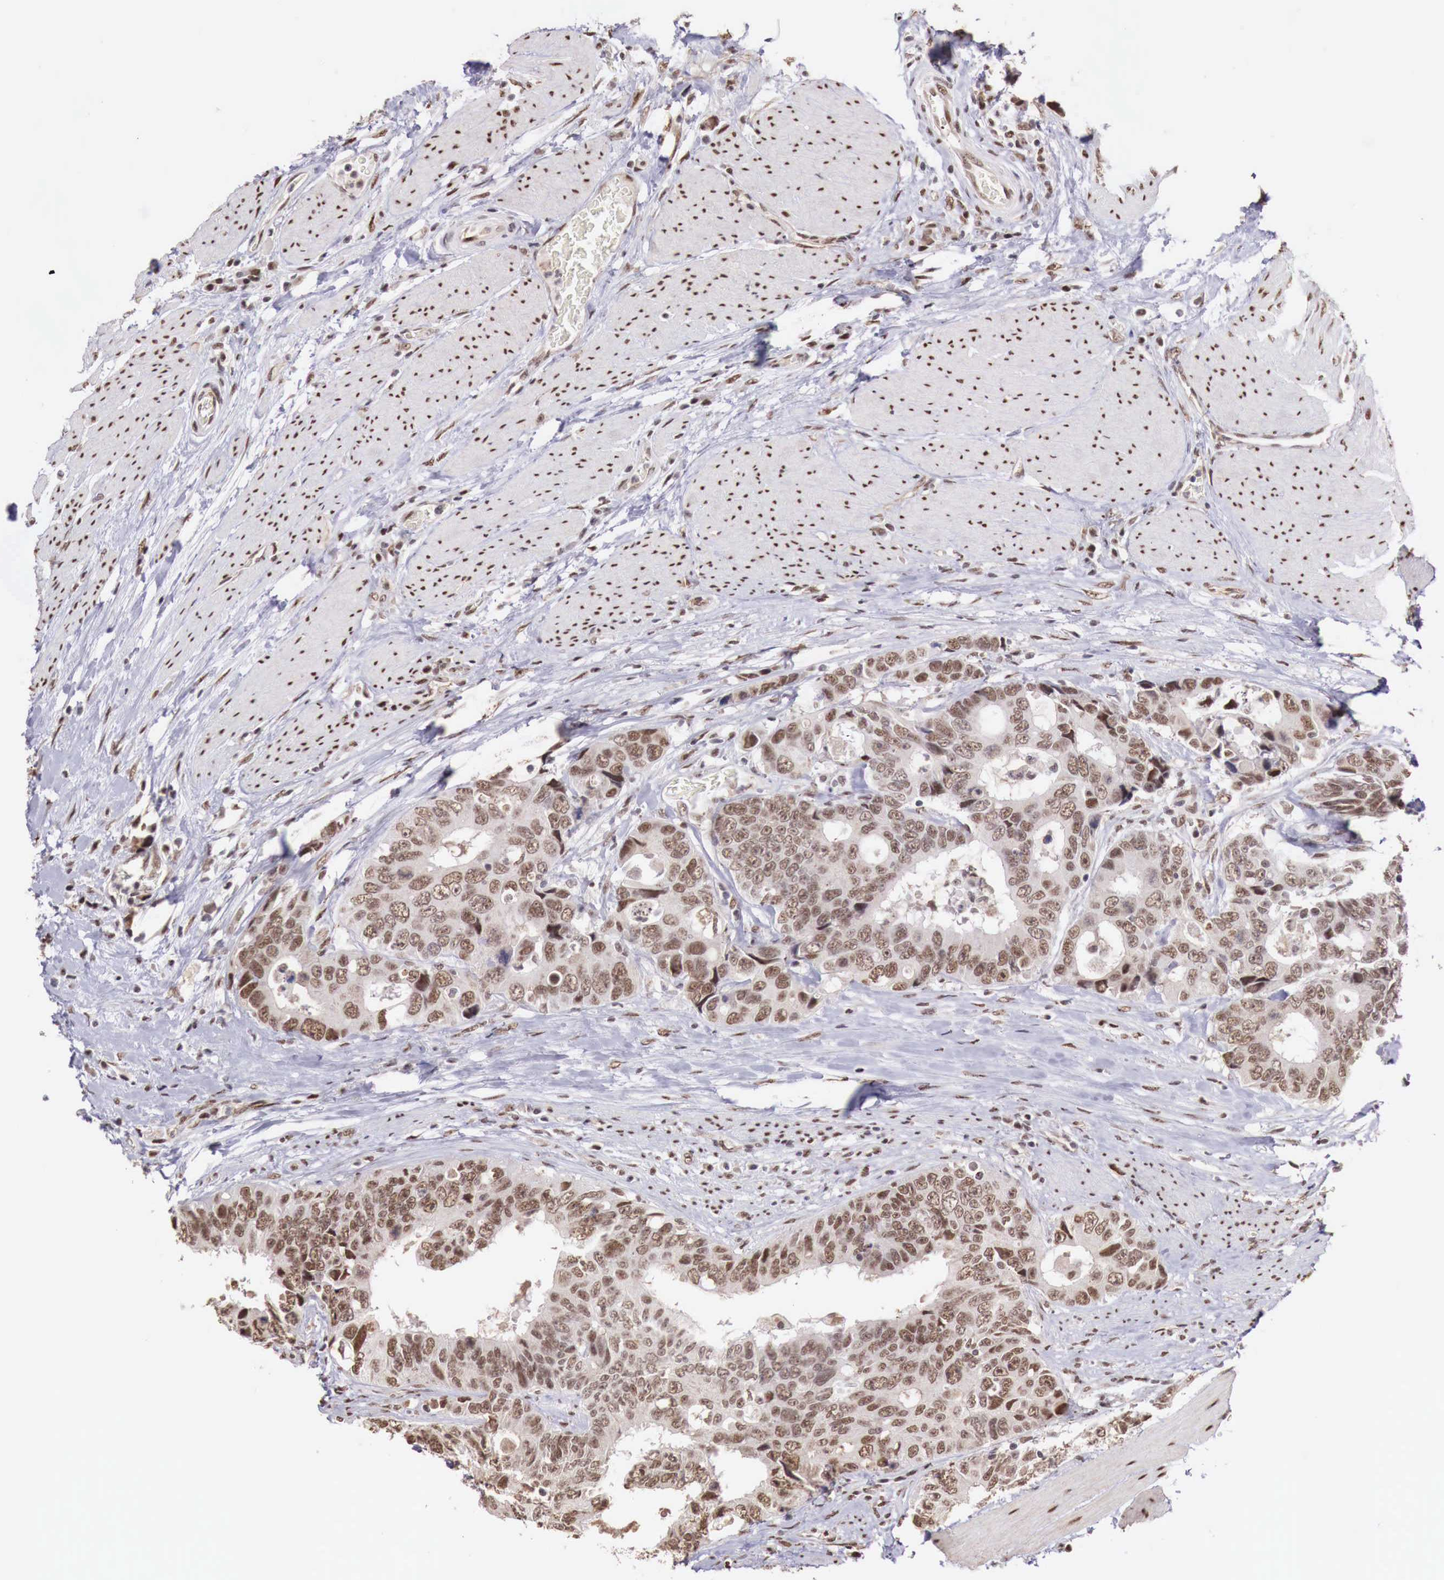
{"staining": {"intensity": "strong", "quantity": ">75%", "location": "nuclear"}, "tissue": "colorectal cancer", "cell_type": "Tumor cells", "image_type": "cancer", "snomed": [{"axis": "morphology", "description": "Adenocarcinoma, NOS"}, {"axis": "topography", "description": "Rectum"}], "caption": "Colorectal cancer (adenocarcinoma) stained with IHC shows strong nuclear staining in approximately >75% of tumor cells.", "gene": "FOXP2", "patient": {"sex": "female", "age": 67}}